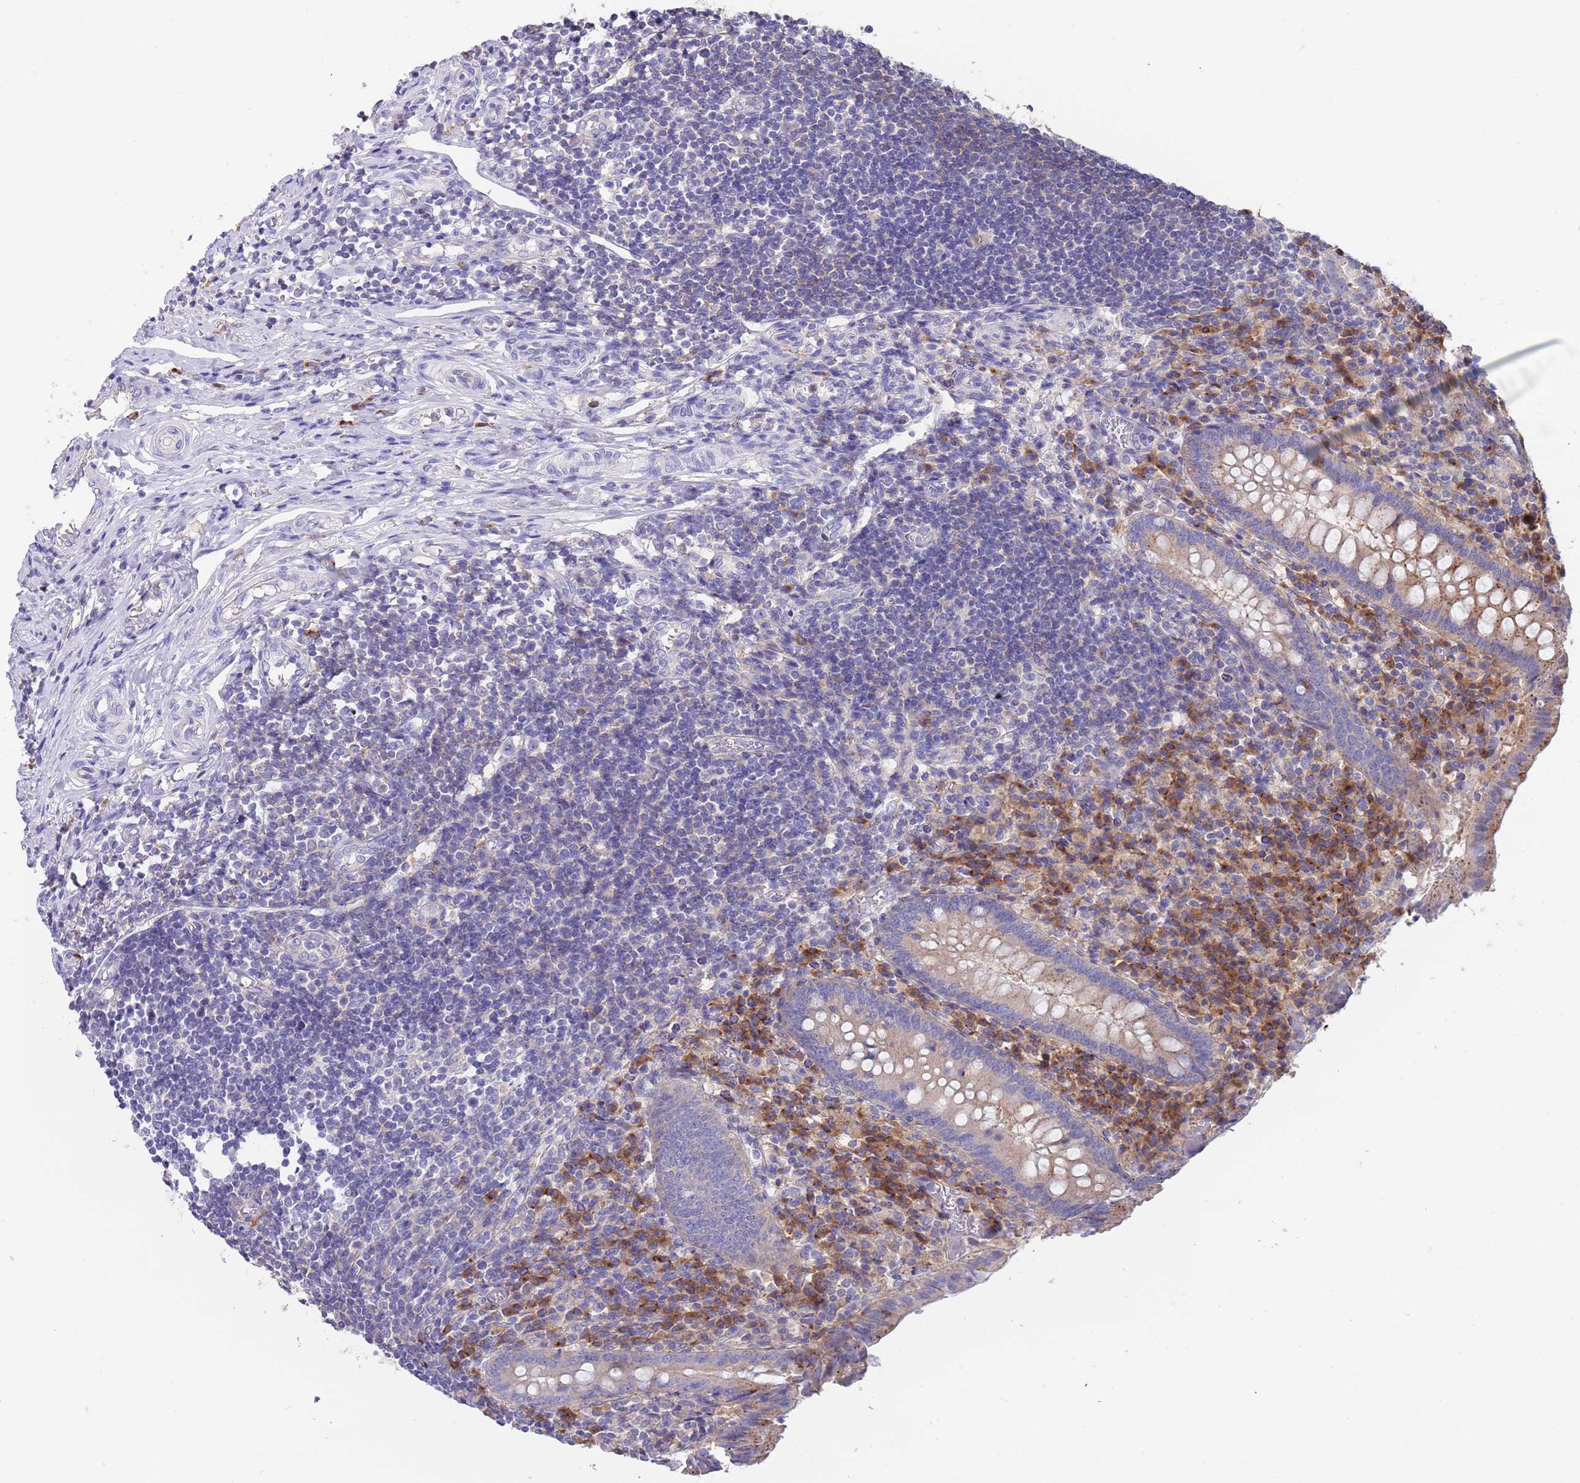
{"staining": {"intensity": "moderate", "quantity": "<25%", "location": "cytoplasmic/membranous"}, "tissue": "appendix", "cell_type": "Glandular cells", "image_type": "normal", "snomed": [{"axis": "morphology", "description": "Normal tissue, NOS"}, {"axis": "topography", "description": "Appendix"}], "caption": "A low amount of moderate cytoplasmic/membranous staining is appreciated in about <25% of glandular cells in unremarkable appendix.", "gene": "TYW1B", "patient": {"sex": "female", "age": 17}}